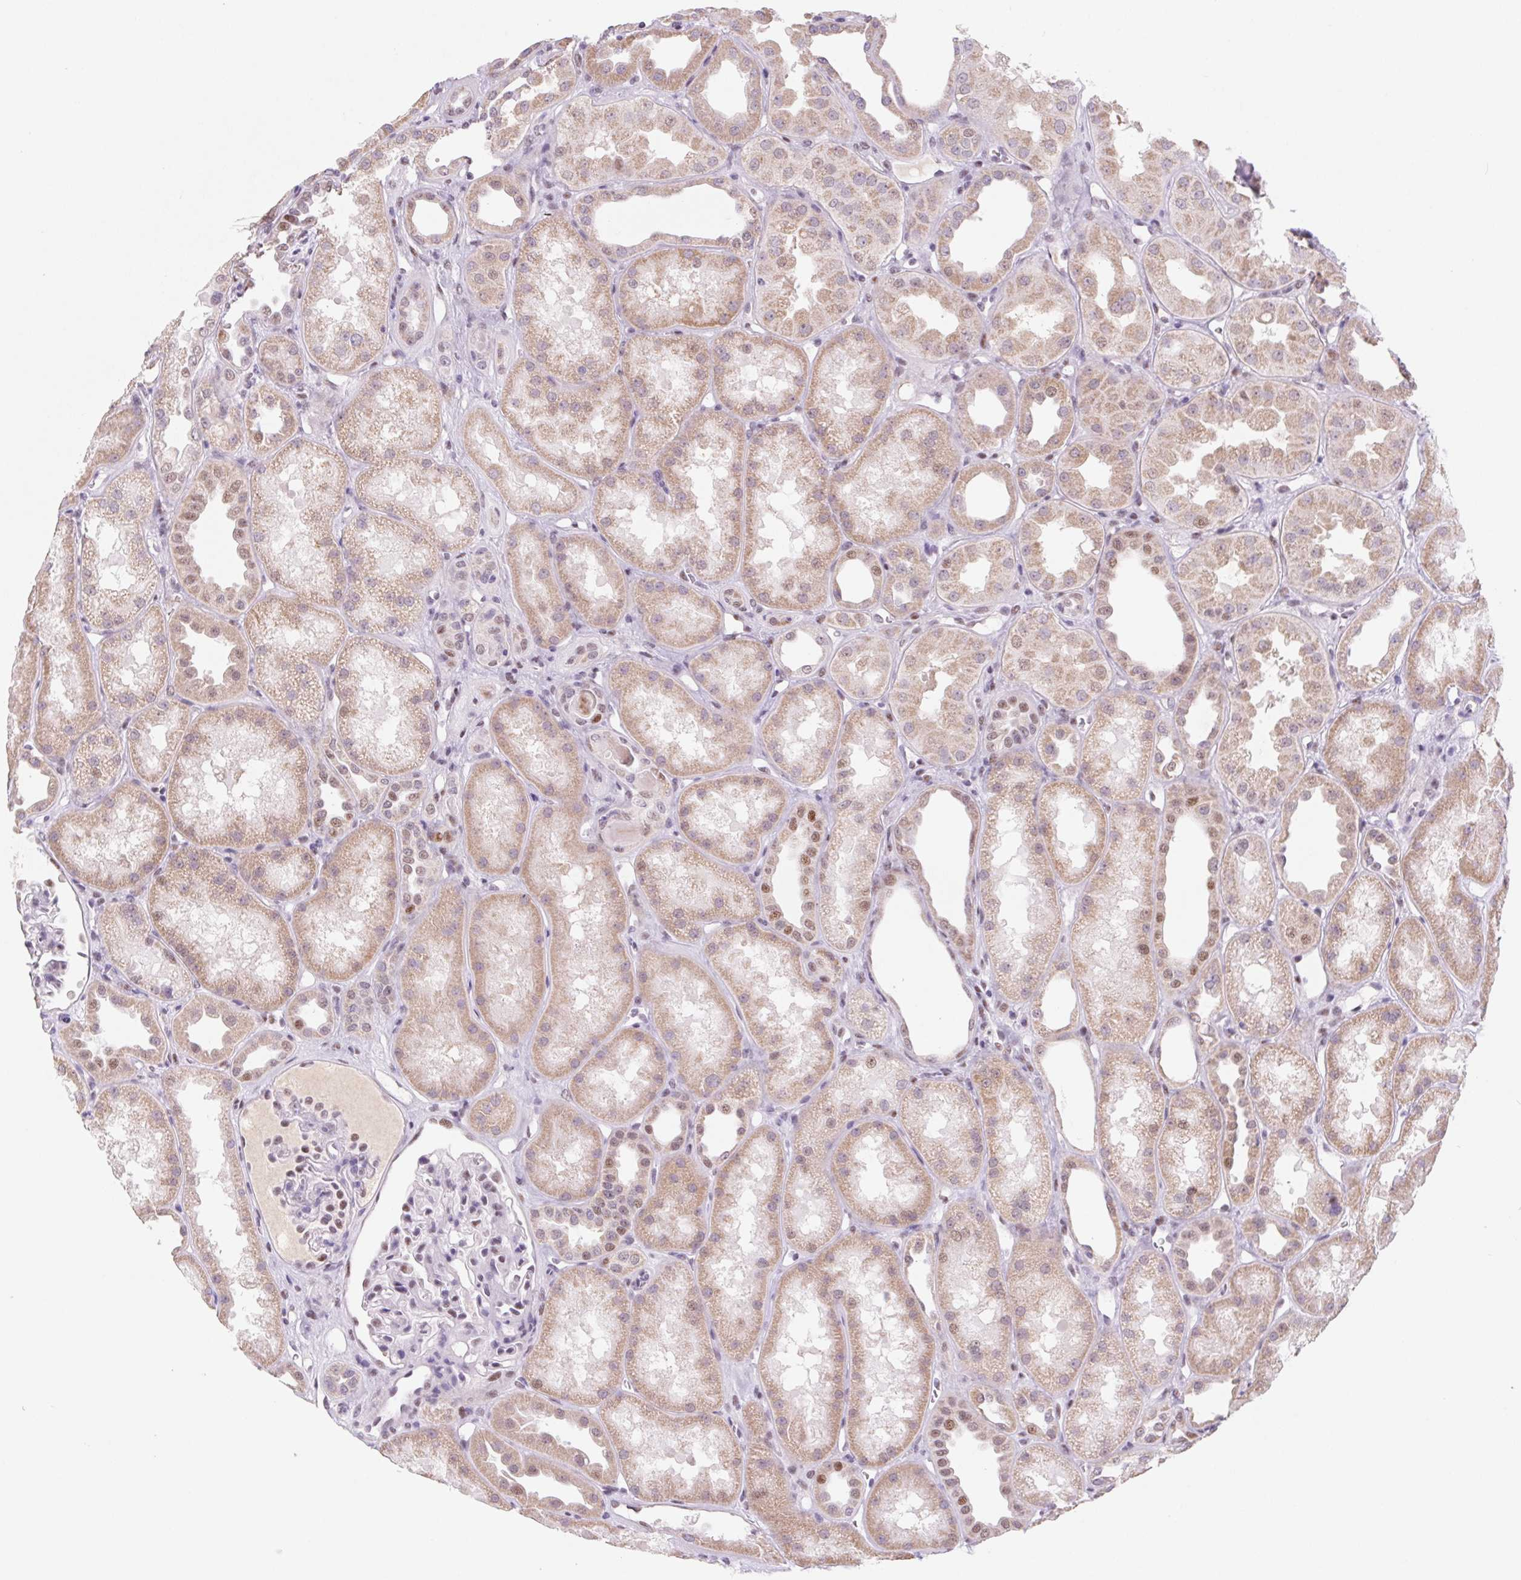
{"staining": {"intensity": "moderate", "quantity": "25%-75%", "location": "nuclear"}, "tissue": "kidney", "cell_type": "Cells in glomeruli", "image_type": "normal", "snomed": [{"axis": "morphology", "description": "Normal tissue, NOS"}, {"axis": "topography", "description": "Kidney"}], "caption": "Approximately 25%-75% of cells in glomeruli in normal human kidney display moderate nuclear protein staining as visualized by brown immunohistochemical staining.", "gene": "DPPA5", "patient": {"sex": "male", "age": 61}}